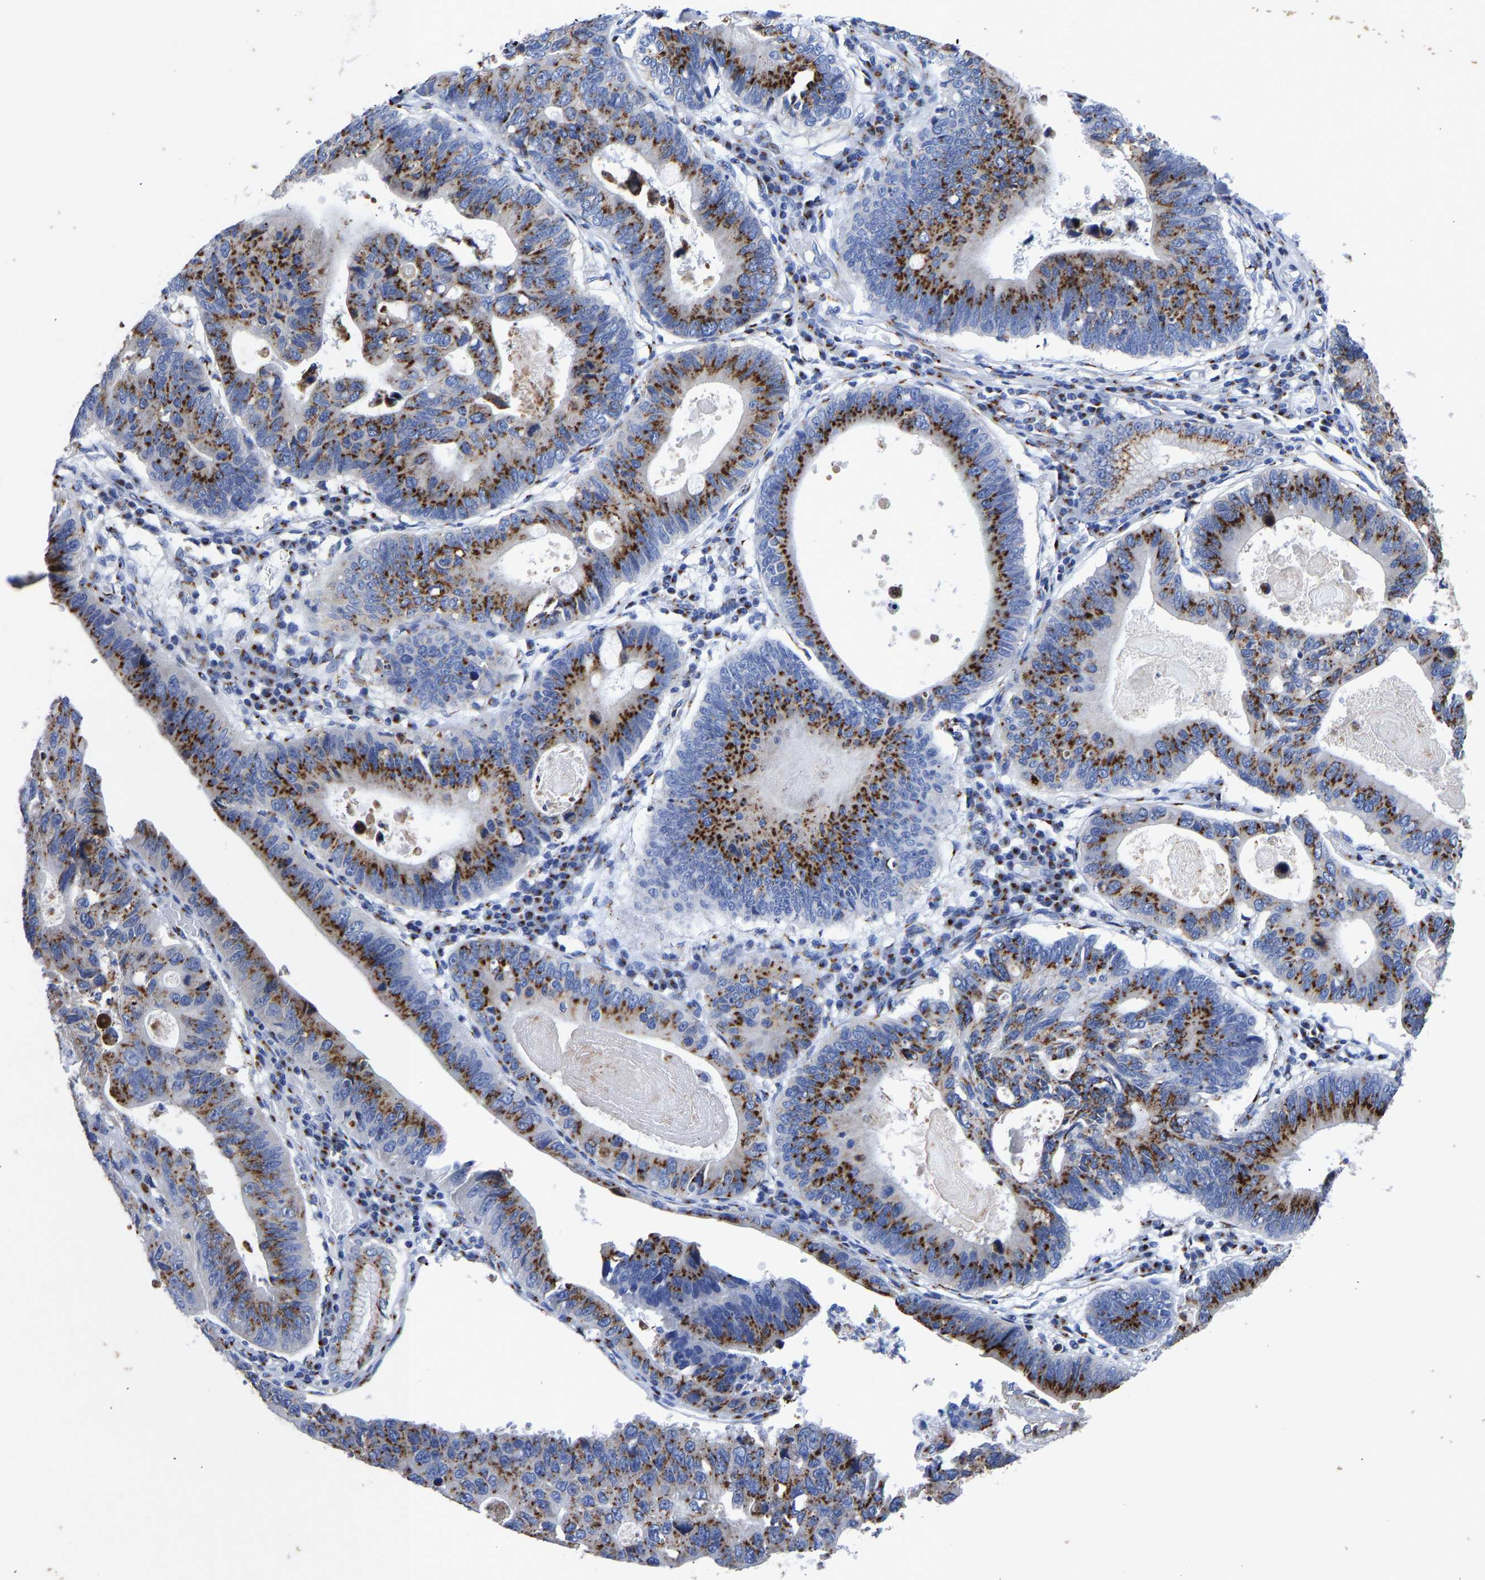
{"staining": {"intensity": "strong", "quantity": ">75%", "location": "cytoplasmic/membranous"}, "tissue": "stomach cancer", "cell_type": "Tumor cells", "image_type": "cancer", "snomed": [{"axis": "morphology", "description": "Adenocarcinoma, NOS"}, {"axis": "topography", "description": "Stomach"}], "caption": "A high-resolution micrograph shows IHC staining of stomach adenocarcinoma, which reveals strong cytoplasmic/membranous staining in approximately >75% of tumor cells.", "gene": "TMEM87A", "patient": {"sex": "male", "age": 59}}